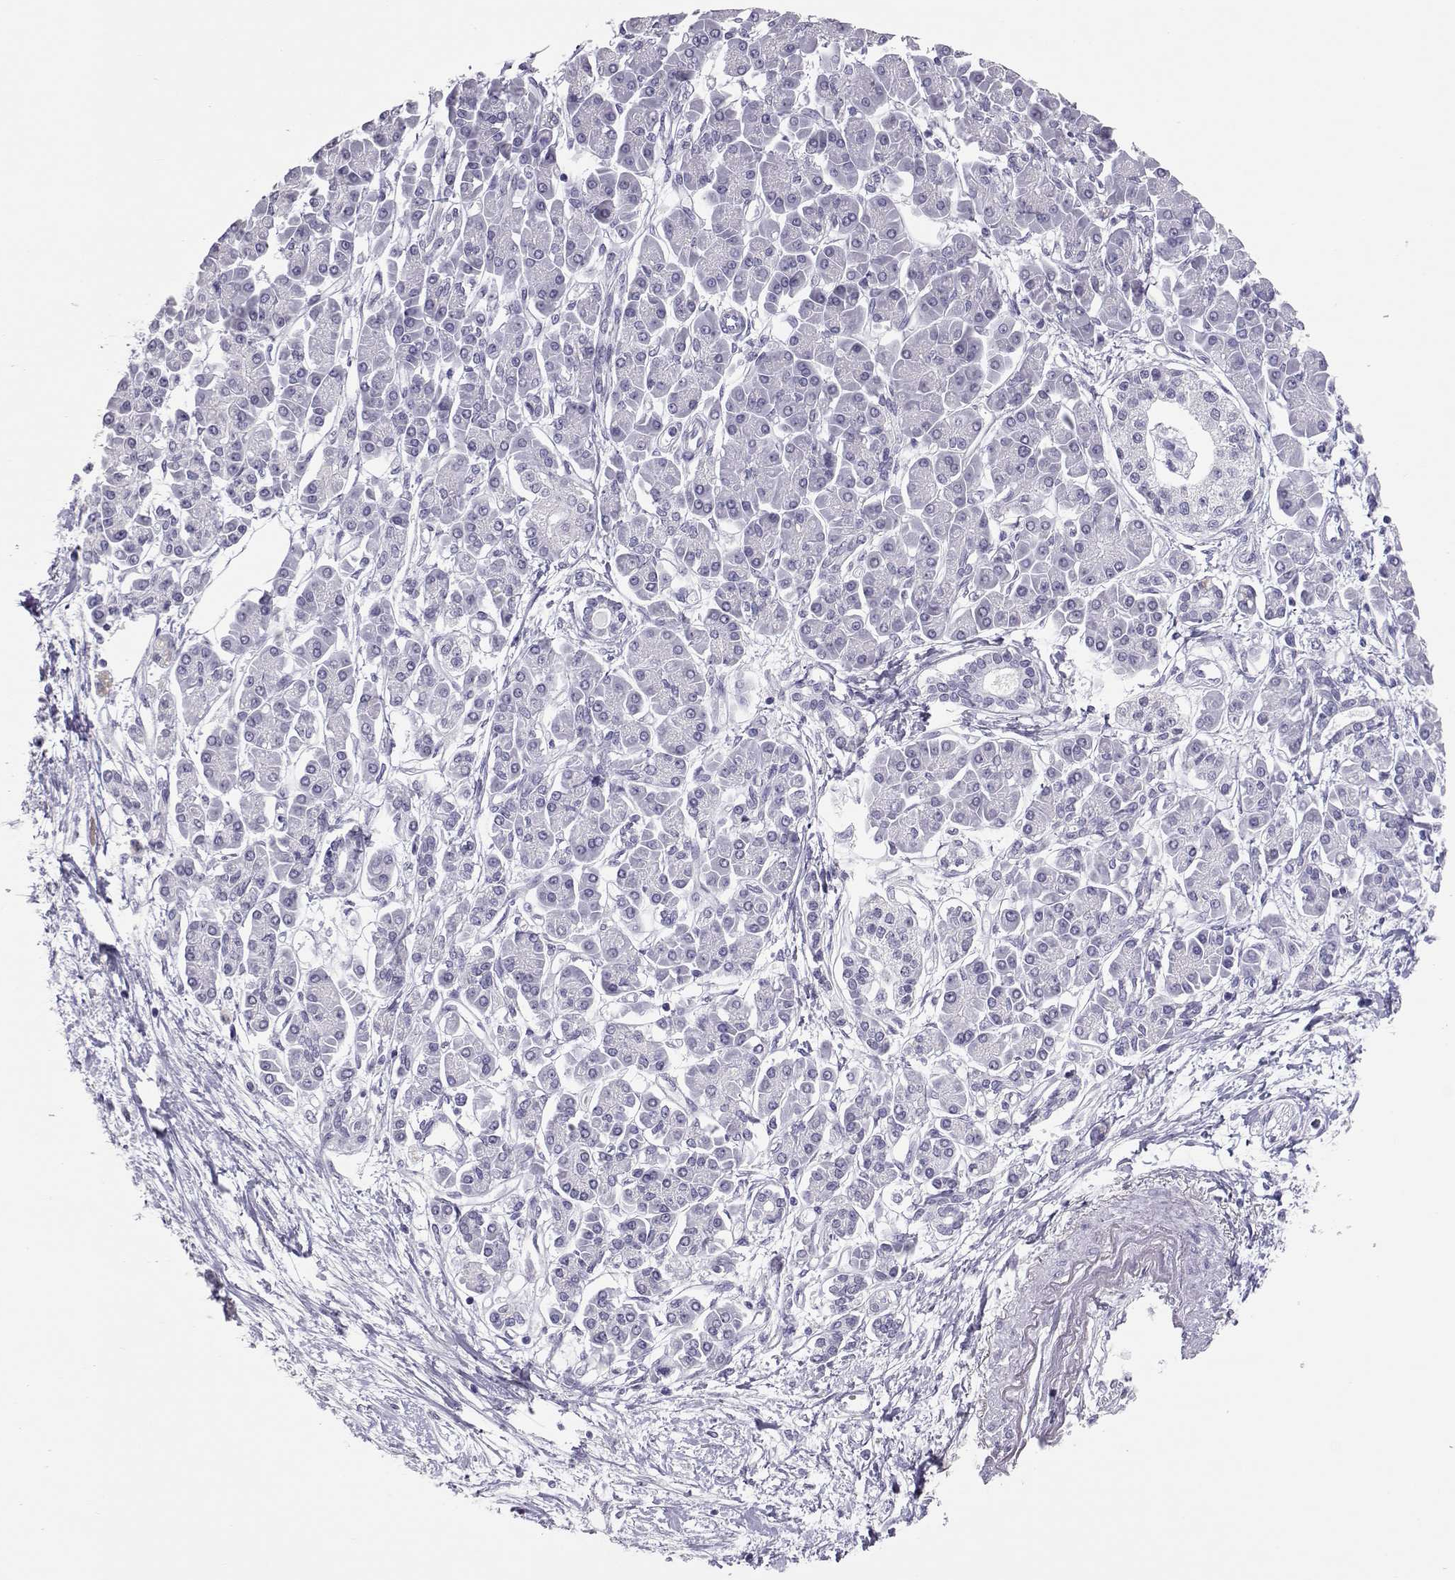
{"staining": {"intensity": "negative", "quantity": "none", "location": "none"}, "tissue": "pancreatic cancer", "cell_type": "Tumor cells", "image_type": "cancer", "snomed": [{"axis": "morphology", "description": "Adenocarcinoma, NOS"}, {"axis": "topography", "description": "Pancreas"}], "caption": "A high-resolution image shows immunohistochemistry (IHC) staining of pancreatic cancer (adenocarcinoma), which shows no significant staining in tumor cells. (DAB (3,3'-diaminobenzidine) immunohistochemistry visualized using brightfield microscopy, high magnification).", "gene": "PMCH", "patient": {"sex": "female", "age": 77}}